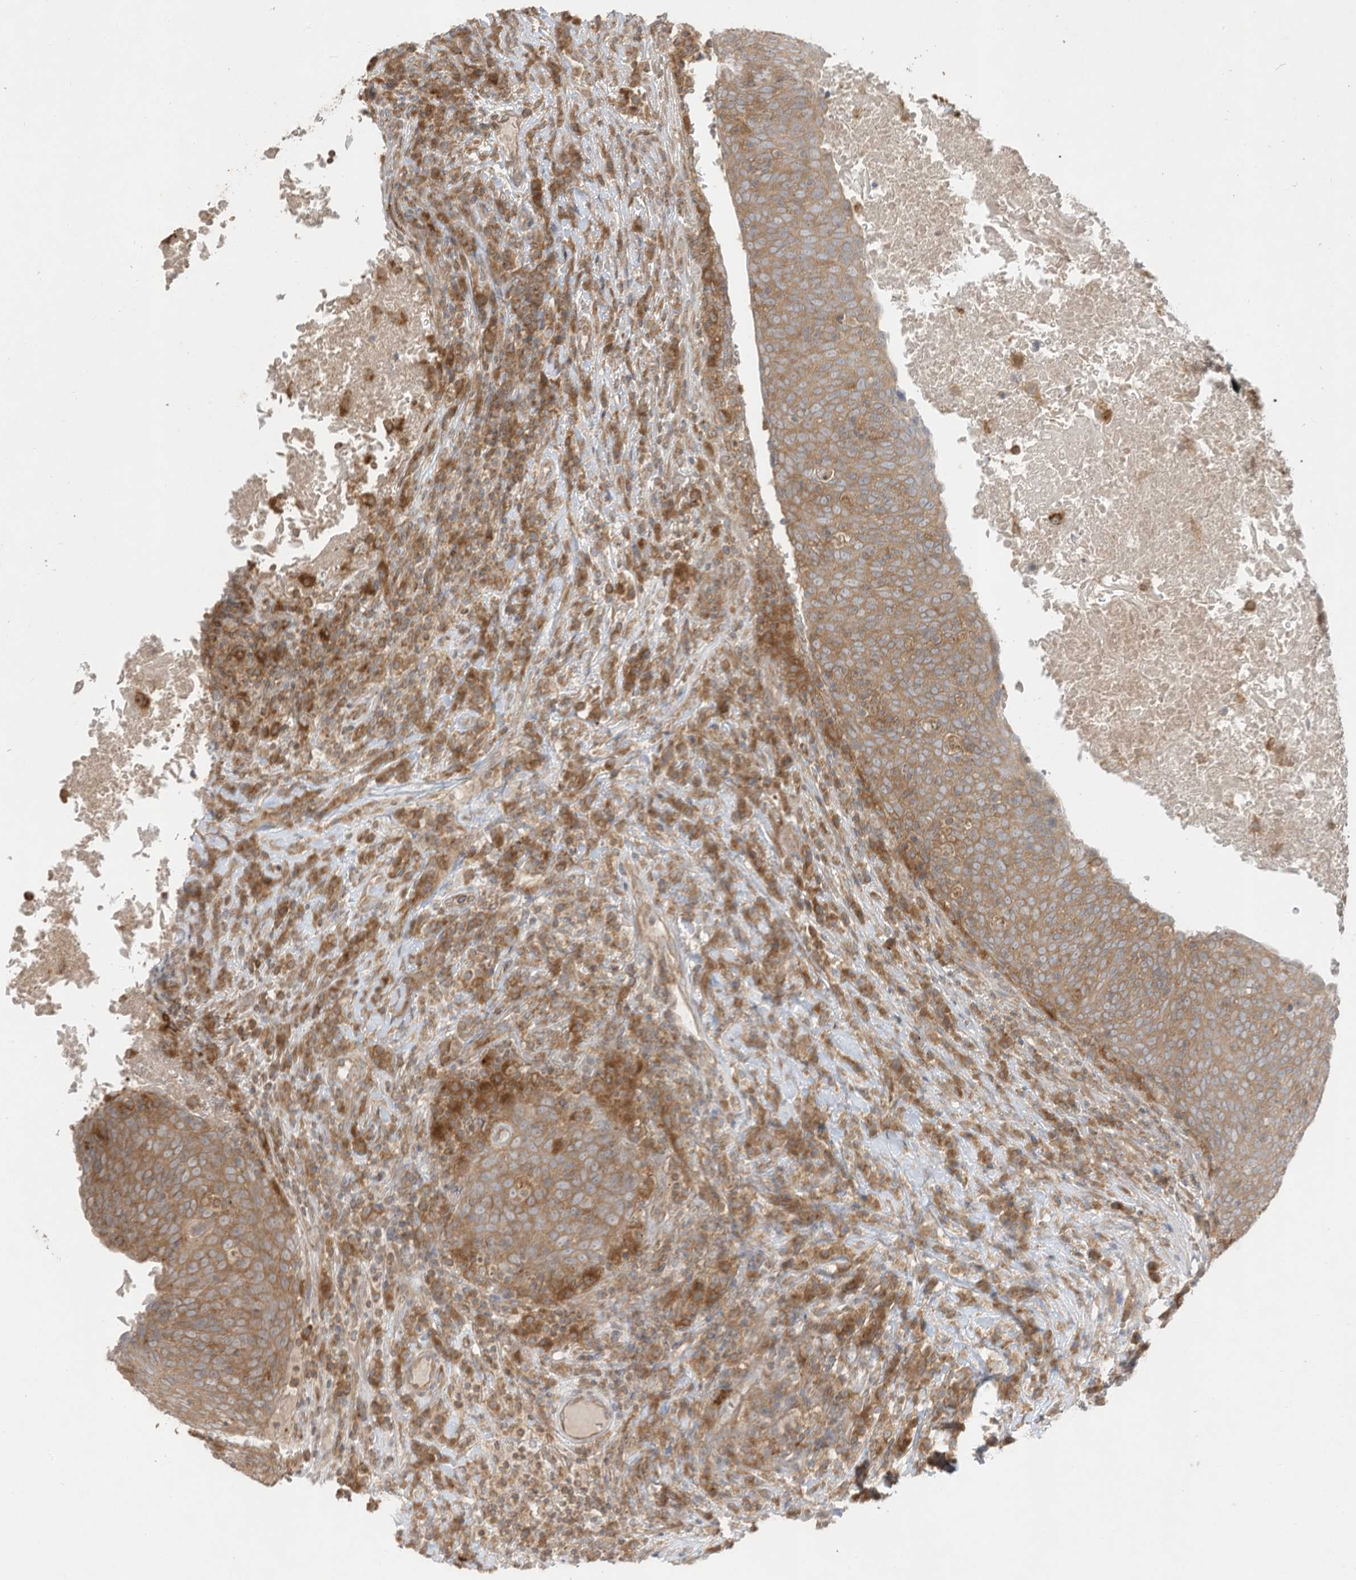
{"staining": {"intensity": "moderate", "quantity": ">75%", "location": "cytoplasmic/membranous"}, "tissue": "head and neck cancer", "cell_type": "Tumor cells", "image_type": "cancer", "snomed": [{"axis": "morphology", "description": "Squamous cell carcinoma, NOS"}, {"axis": "morphology", "description": "Squamous cell carcinoma, metastatic, NOS"}, {"axis": "topography", "description": "Lymph node"}, {"axis": "topography", "description": "Head-Neck"}], "caption": "IHC photomicrograph of head and neck cancer (squamous cell carcinoma) stained for a protein (brown), which exhibits medium levels of moderate cytoplasmic/membranous staining in about >75% of tumor cells.", "gene": "LDAH", "patient": {"sex": "male", "age": 62}}